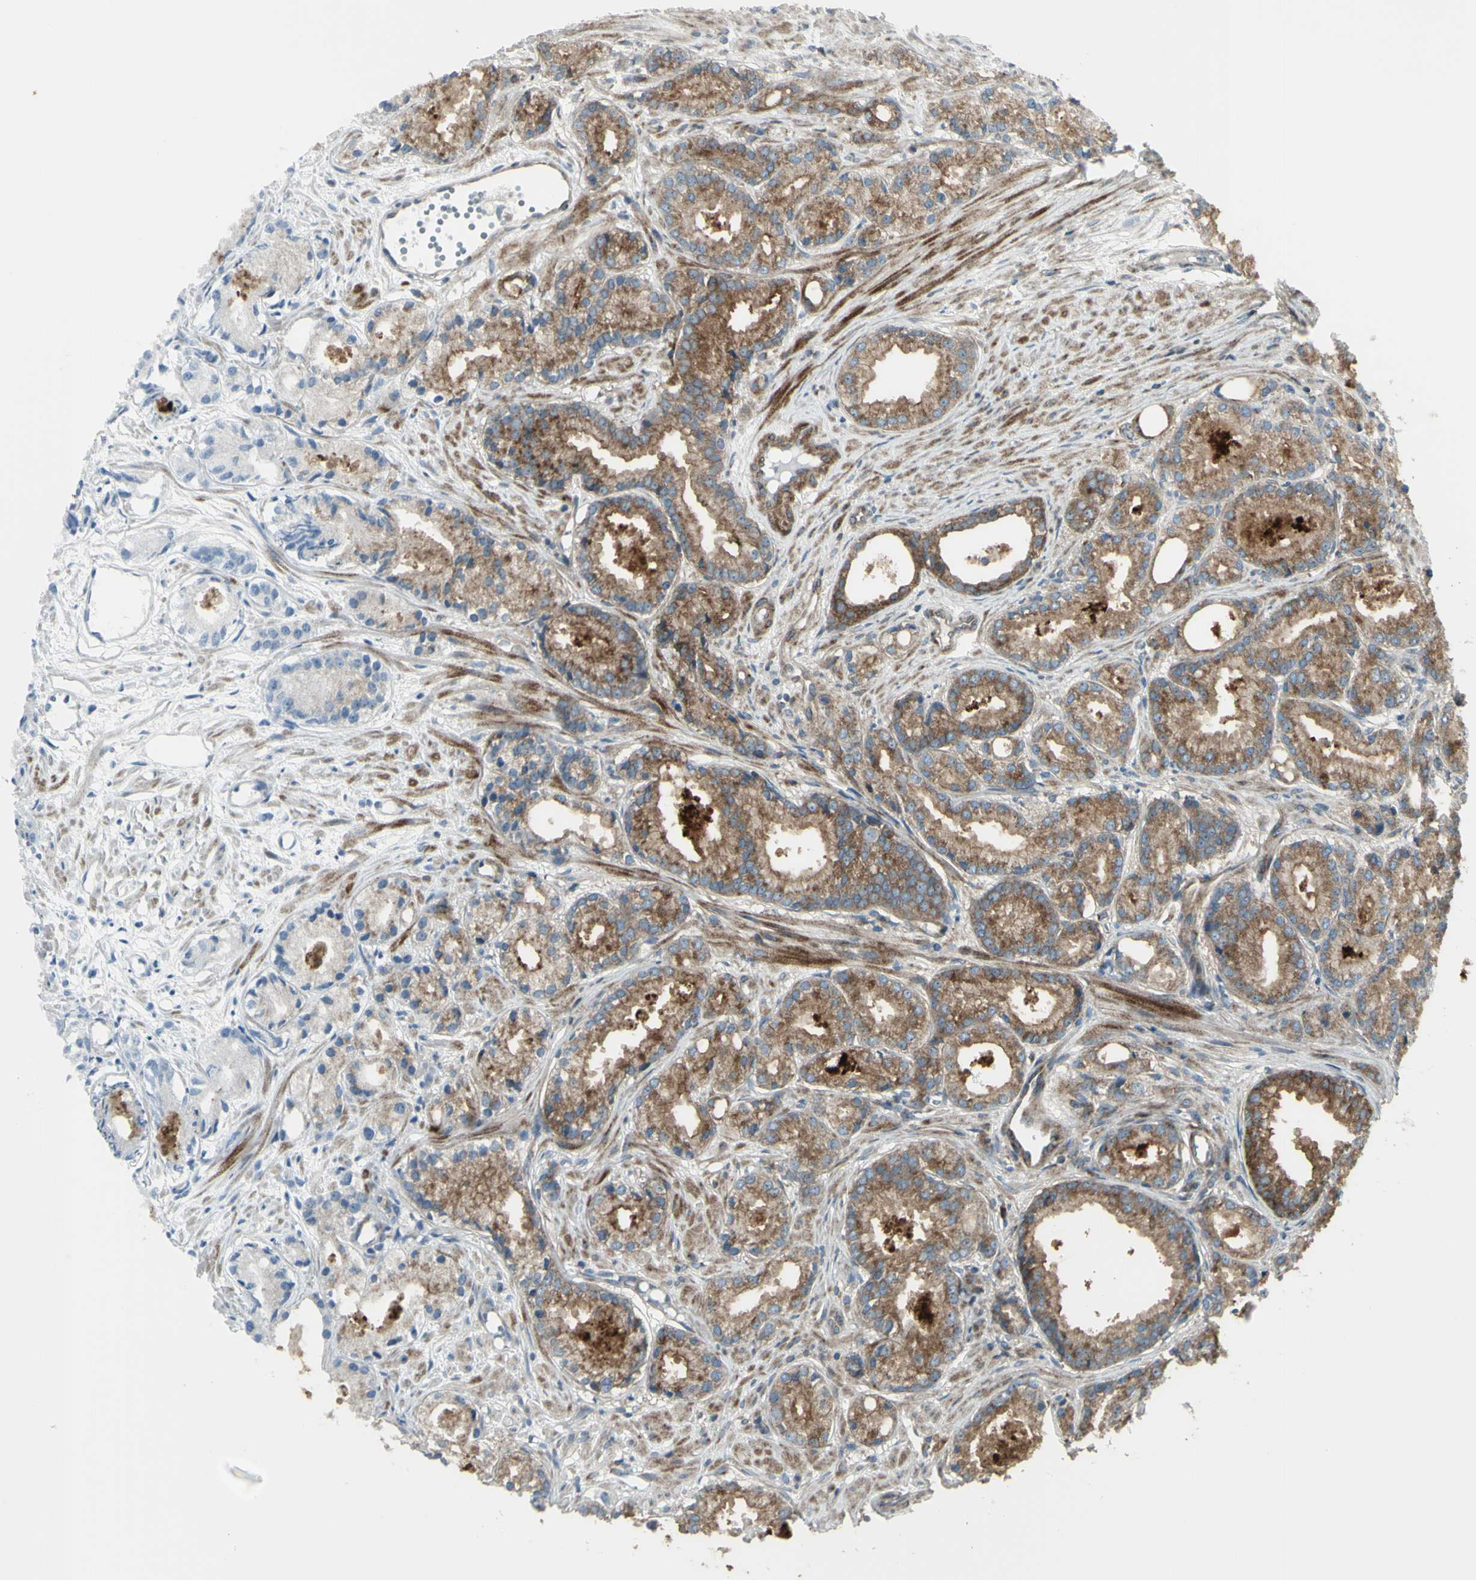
{"staining": {"intensity": "moderate", "quantity": ">75%", "location": "cytoplasmic/membranous"}, "tissue": "prostate cancer", "cell_type": "Tumor cells", "image_type": "cancer", "snomed": [{"axis": "morphology", "description": "Adenocarcinoma, Low grade"}, {"axis": "topography", "description": "Prostate"}], "caption": "This is a histology image of immunohistochemistry staining of prostate low-grade adenocarcinoma, which shows moderate staining in the cytoplasmic/membranous of tumor cells.", "gene": "NAPA", "patient": {"sex": "male", "age": 72}}